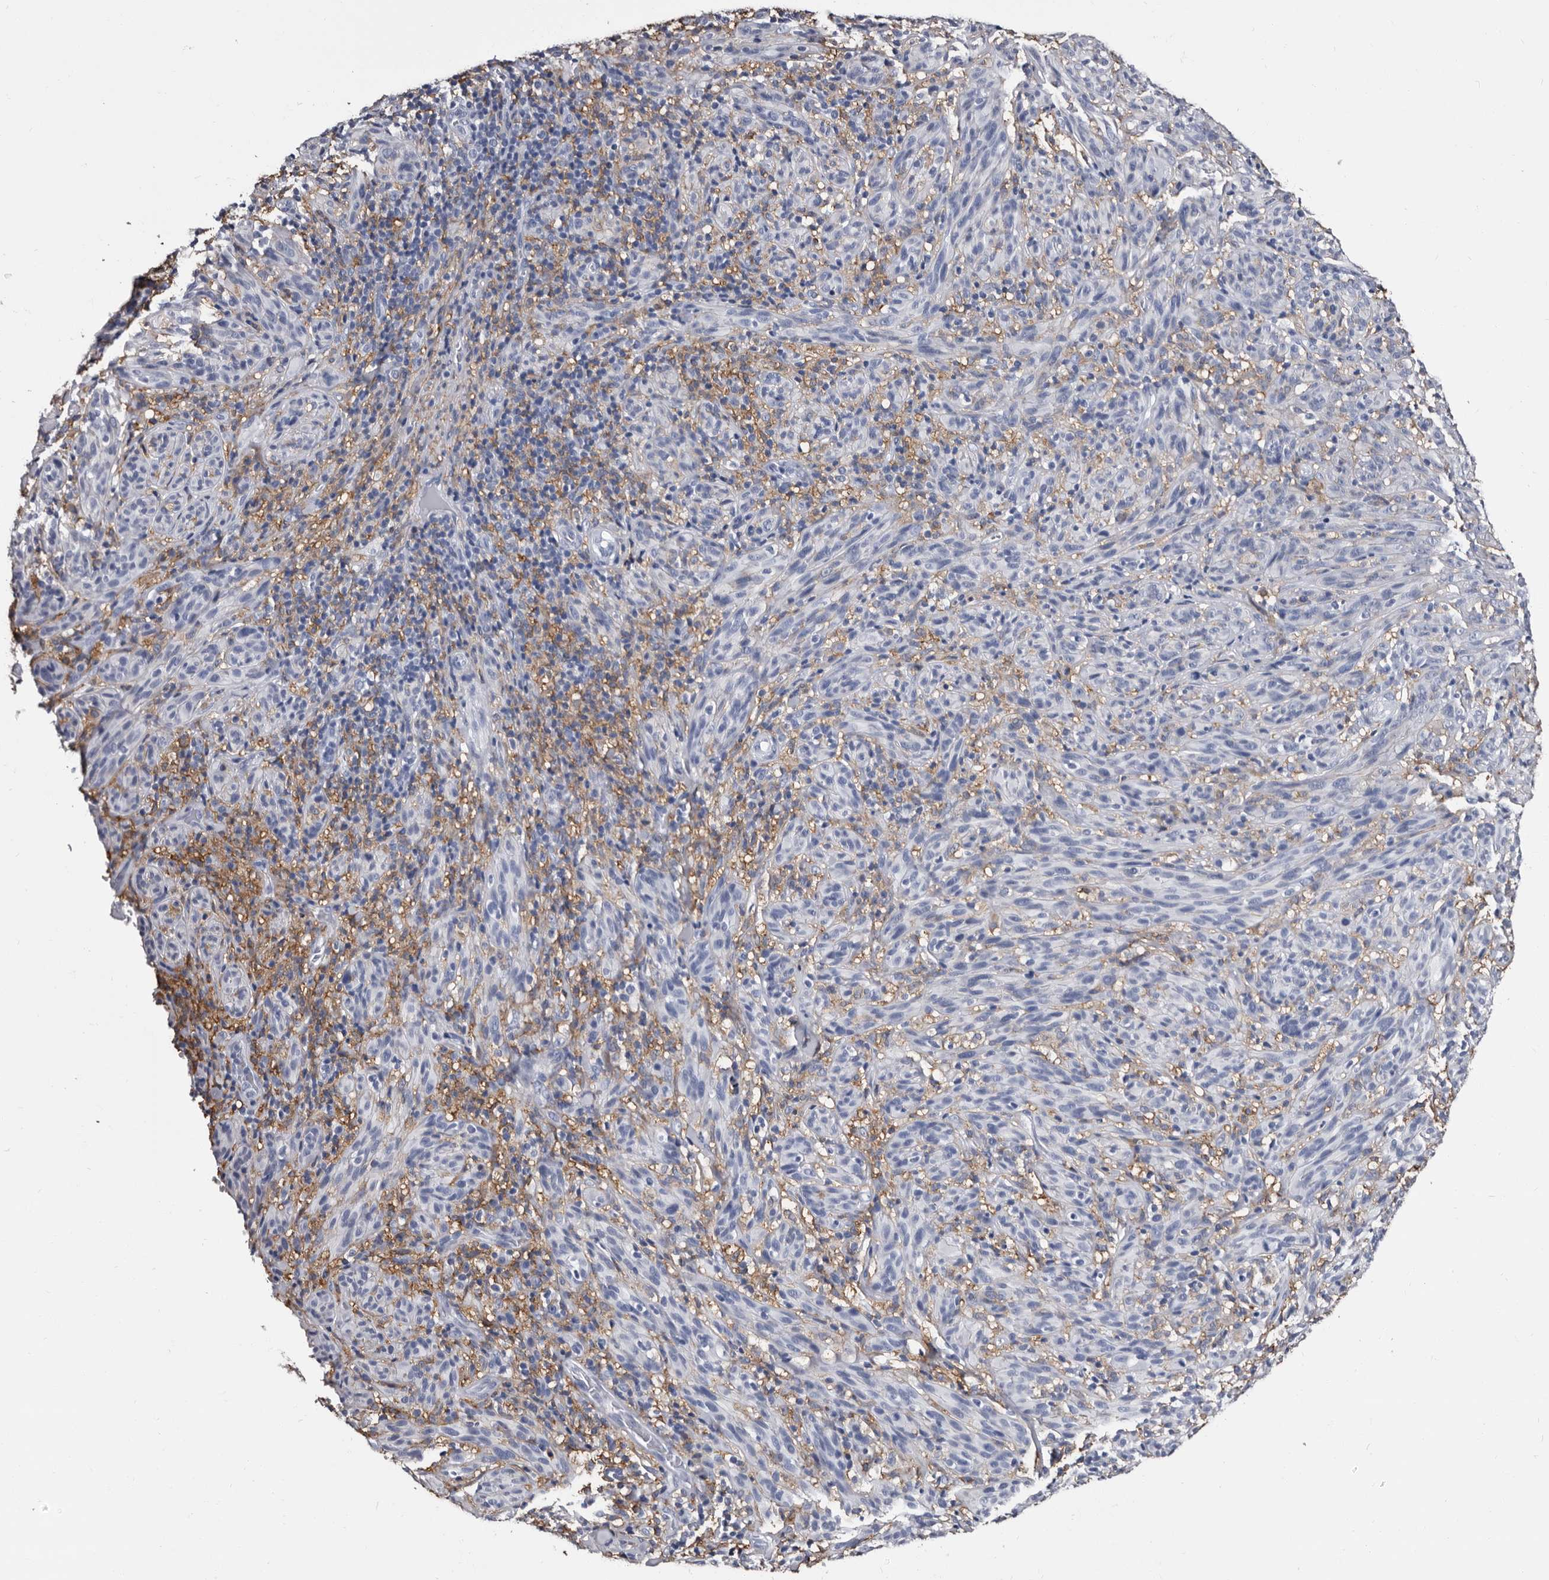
{"staining": {"intensity": "negative", "quantity": "none", "location": "none"}, "tissue": "melanoma", "cell_type": "Tumor cells", "image_type": "cancer", "snomed": [{"axis": "morphology", "description": "Malignant melanoma, NOS"}, {"axis": "topography", "description": "Skin of head"}], "caption": "Tumor cells are negative for brown protein staining in malignant melanoma.", "gene": "EPB41L3", "patient": {"sex": "male", "age": 96}}